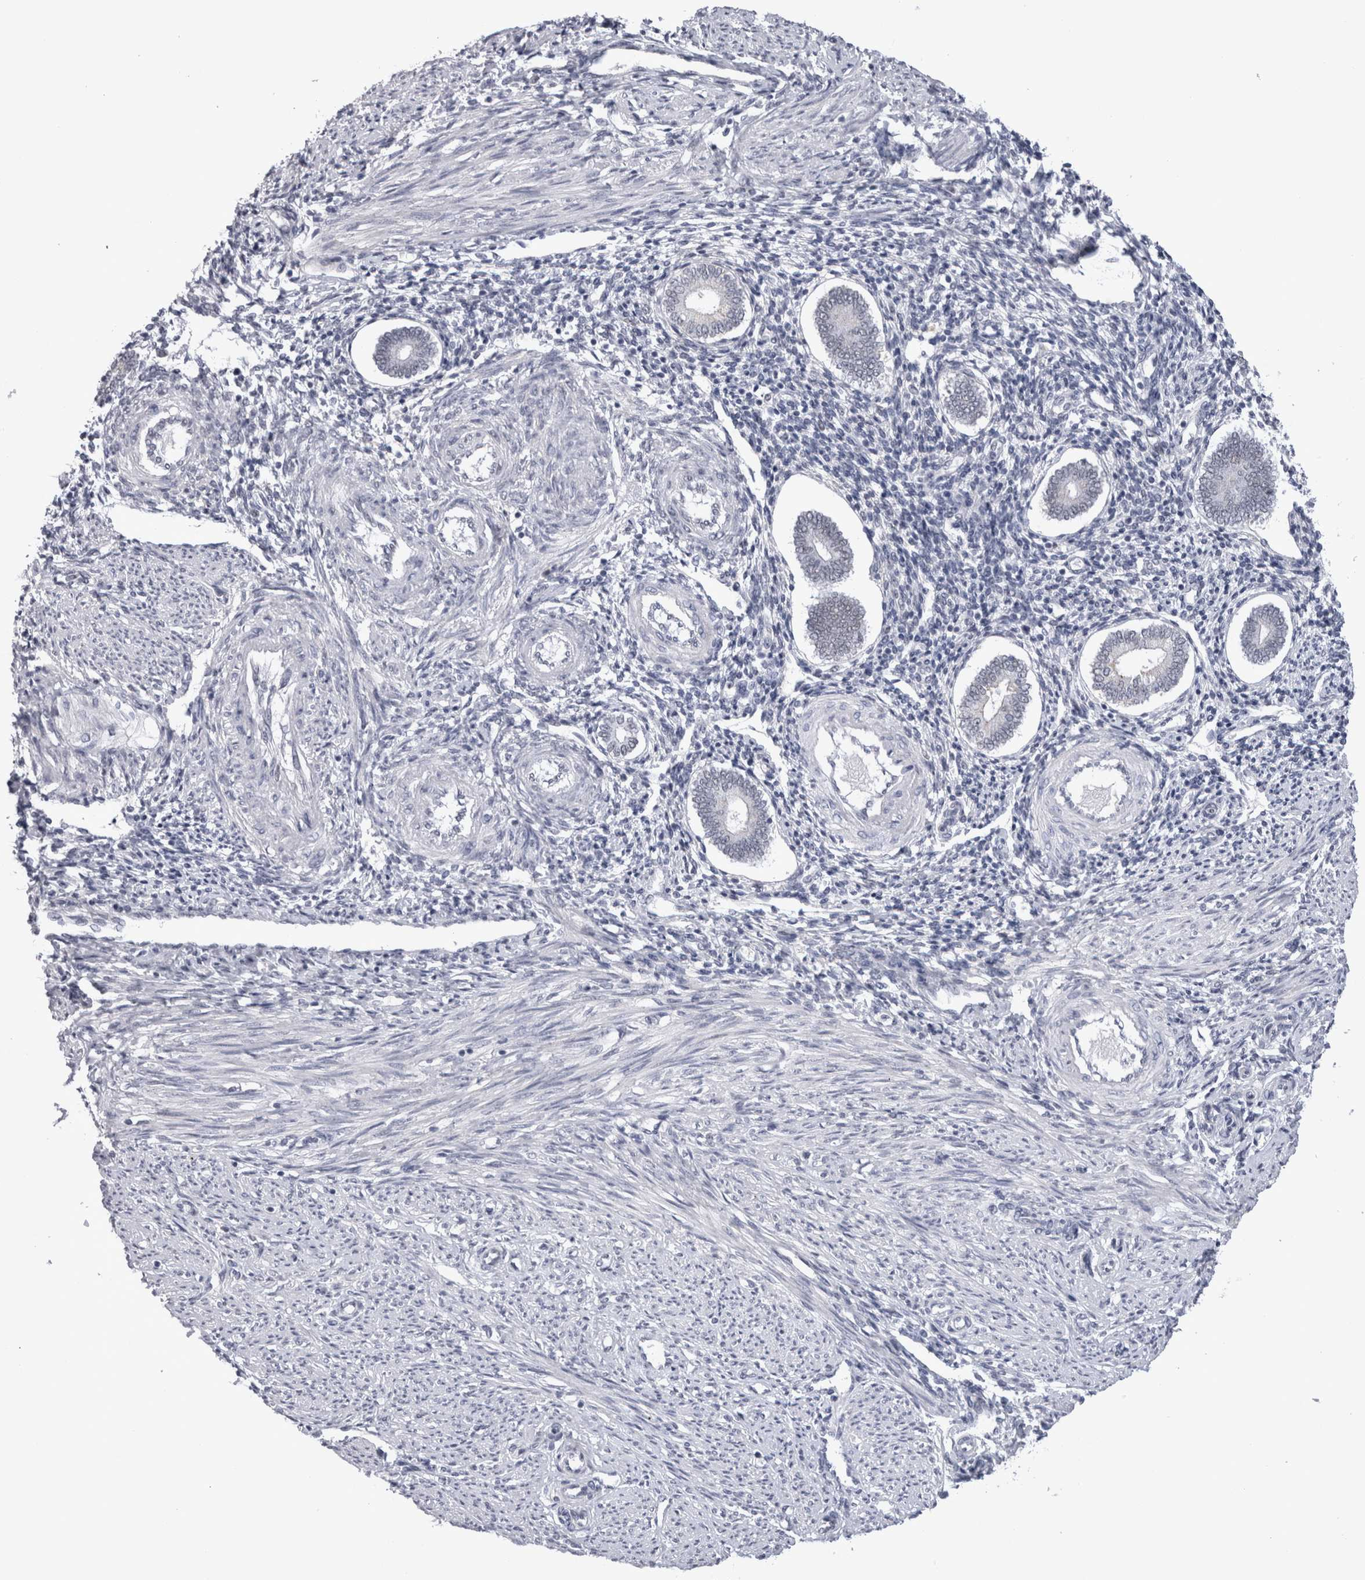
{"staining": {"intensity": "weak", "quantity": "<25%", "location": "nuclear"}, "tissue": "endometrium", "cell_type": "Cells in endometrial stroma", "image_type": "normal", "snomed": [{"axis": "morphology", "description": "Normal tissue, NOS"}, {"axis": "topography", "description": "Endometrium"}], "caption": "This photomicrograph is of unremarkable endometrium stained with immunohistochemistry to label a protein in brown with the nuclei are counter-stained blue. There is no expression in cells in endometrial stroma. The staining was performed using DAB to visualize the protein expression in brown, while the nuclei were stained in blue with hematoxylin (Magnification: 20x).", "gene": "API5", "patient": {"sex": "female", "age": 42}}